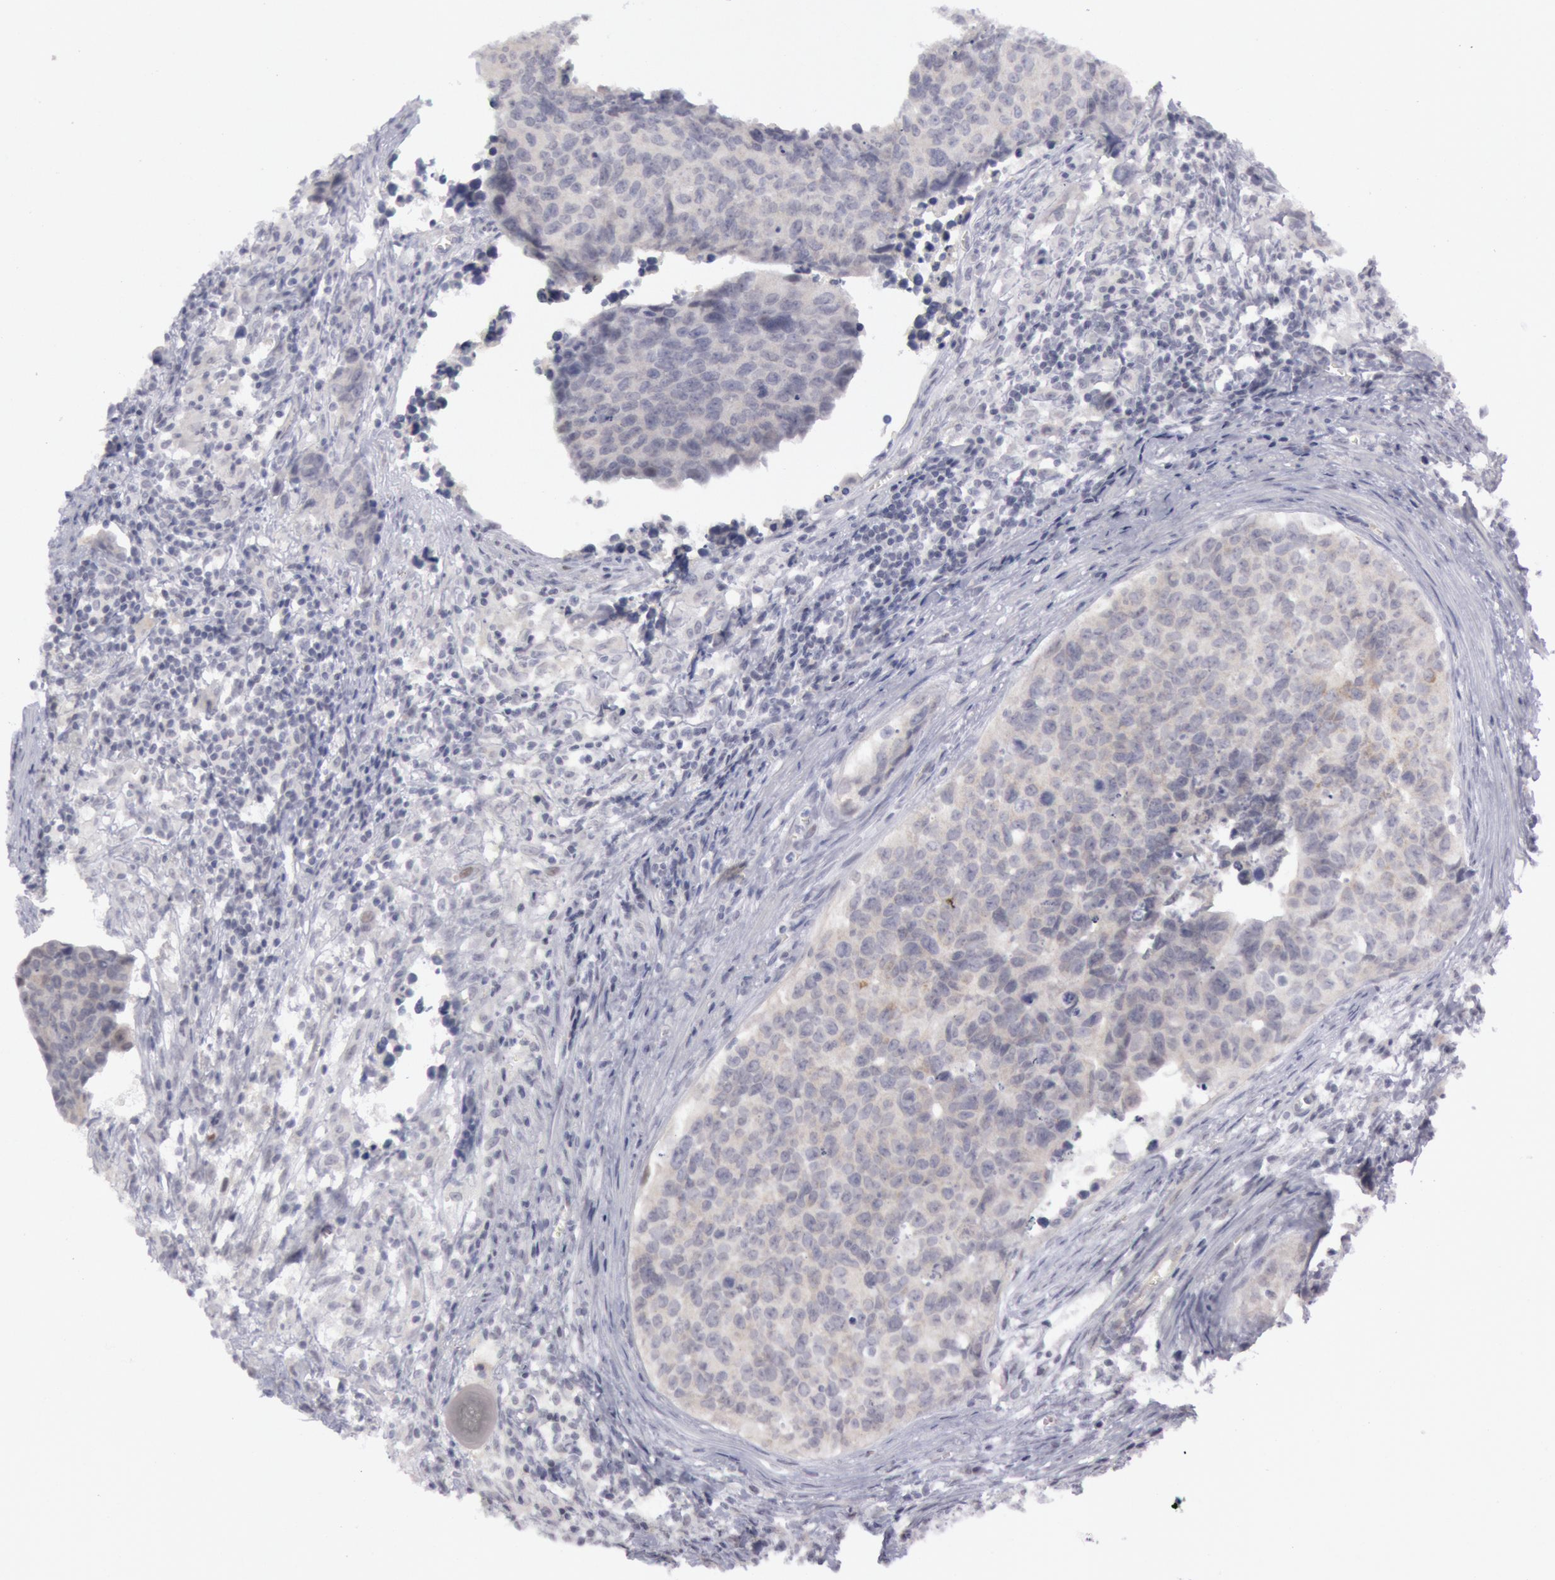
{"staining": {"intensity": "negative", "quantity": "none", "location": "none"}, "tissue": "urothelial cancer", "cell_type": "Tumor cells", "image_type": "cancer", "snomed": [{"axis": "morphology", "description": "Urothelial carcinoma, High grade"}, {"axis": "topography", "description": "Urinary bladder"}], "caption": "The immunohistochemistry histopathology image has no significant expression in tumor cells of urothelial carcinoma (high-grade) tissue.", "gene": "JOSD1", "patient": {"sex": "male", "age": 81}}